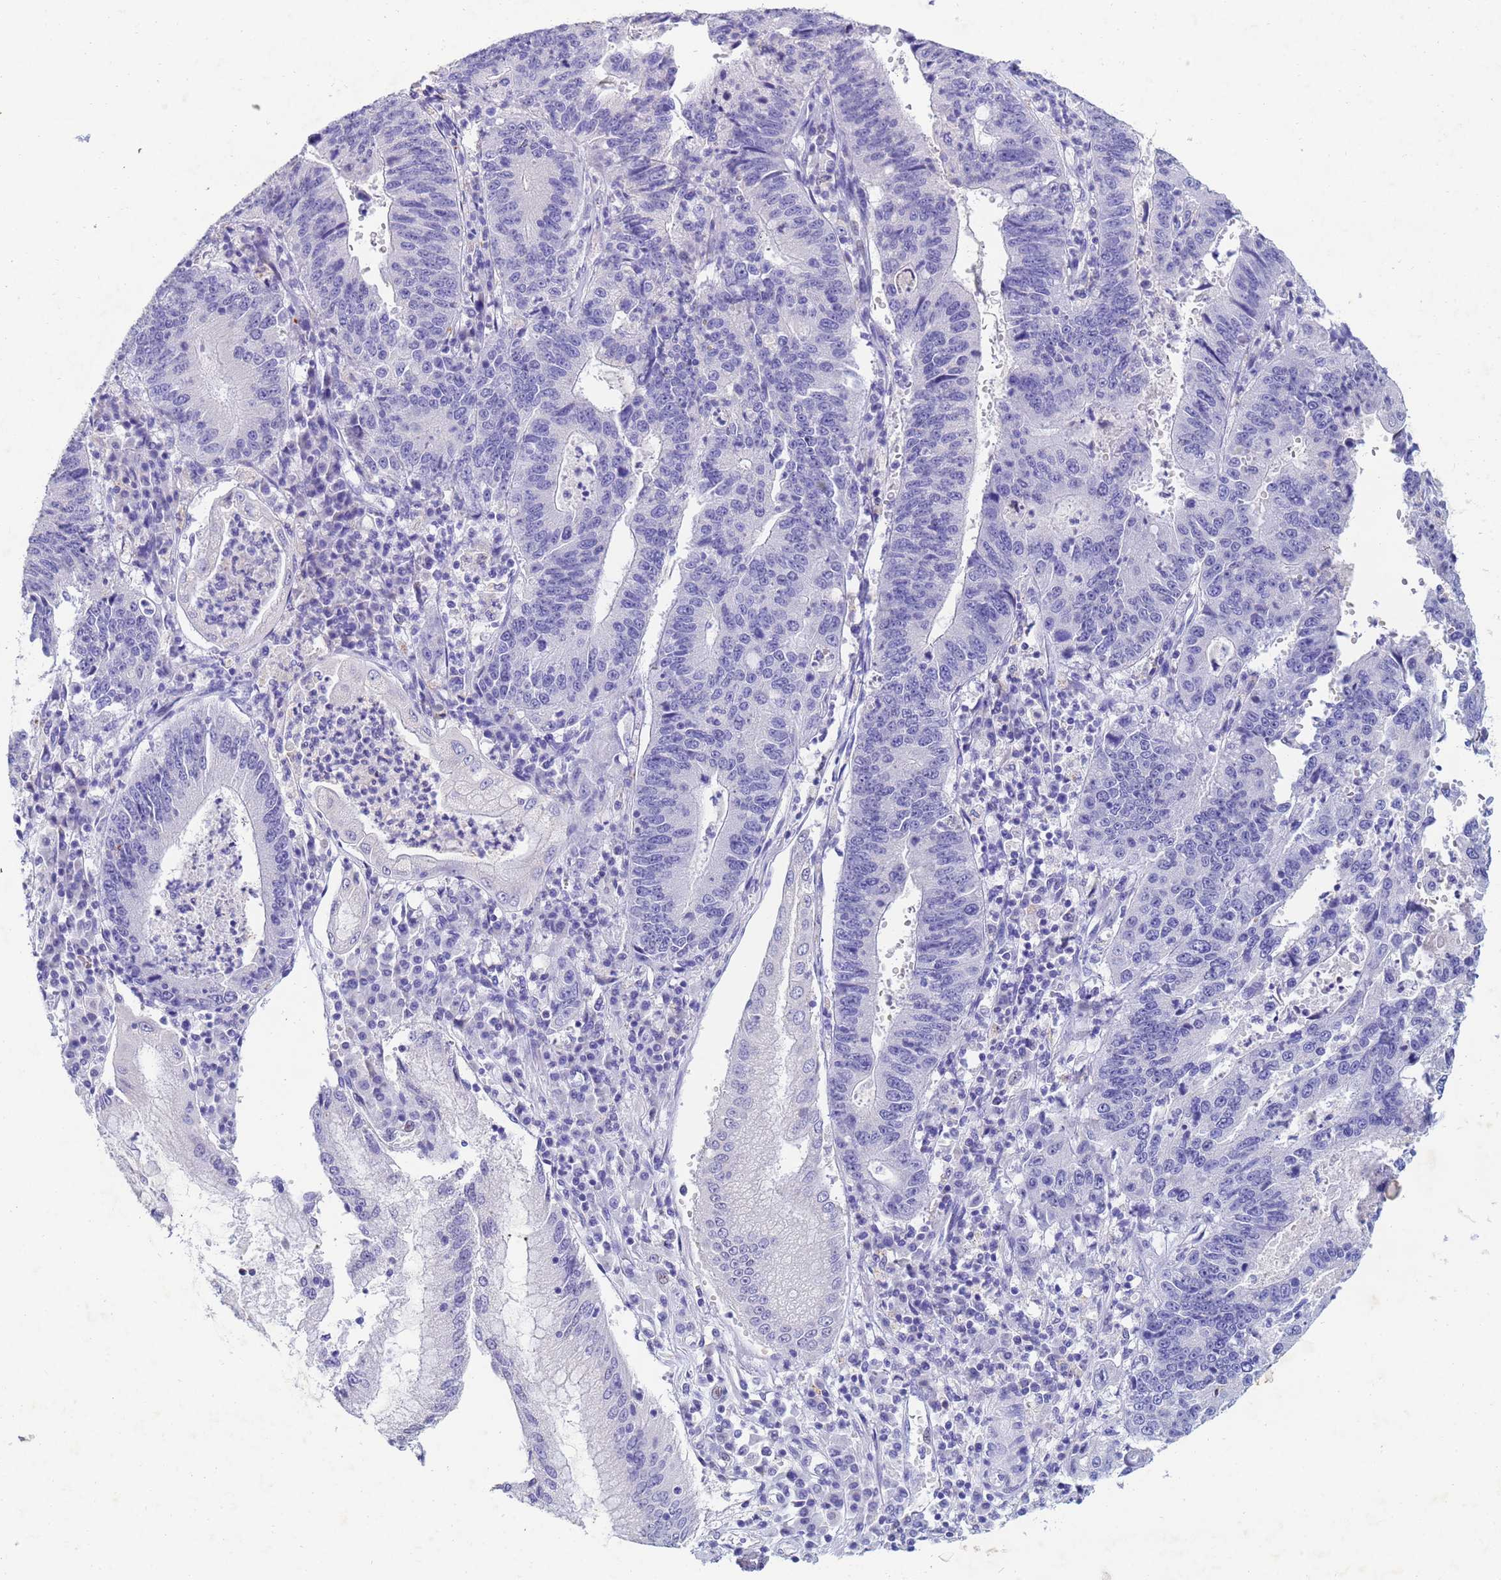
{"staining": {"intensity": "negative", "quantity": "none", "location": "none"}, "tissue": "stomach cancer", "cell_type": "Tumor cells", "image_type": "cancer", "snomed": [{"axis": "morphology", "description": "Adenocarcinoma, NOS"}, {"axis": "topography", "description": "Stomach"}], "caption": "High power microscopy histopathology image of an immunohistochemistry photomicrograph of adenocarcinoma (stomach), revealing no significant staining in tumor cells. (DAB IHC, high magnification).", "gene": "CSTB", "patient": {"sex": "male", "age": 59}}